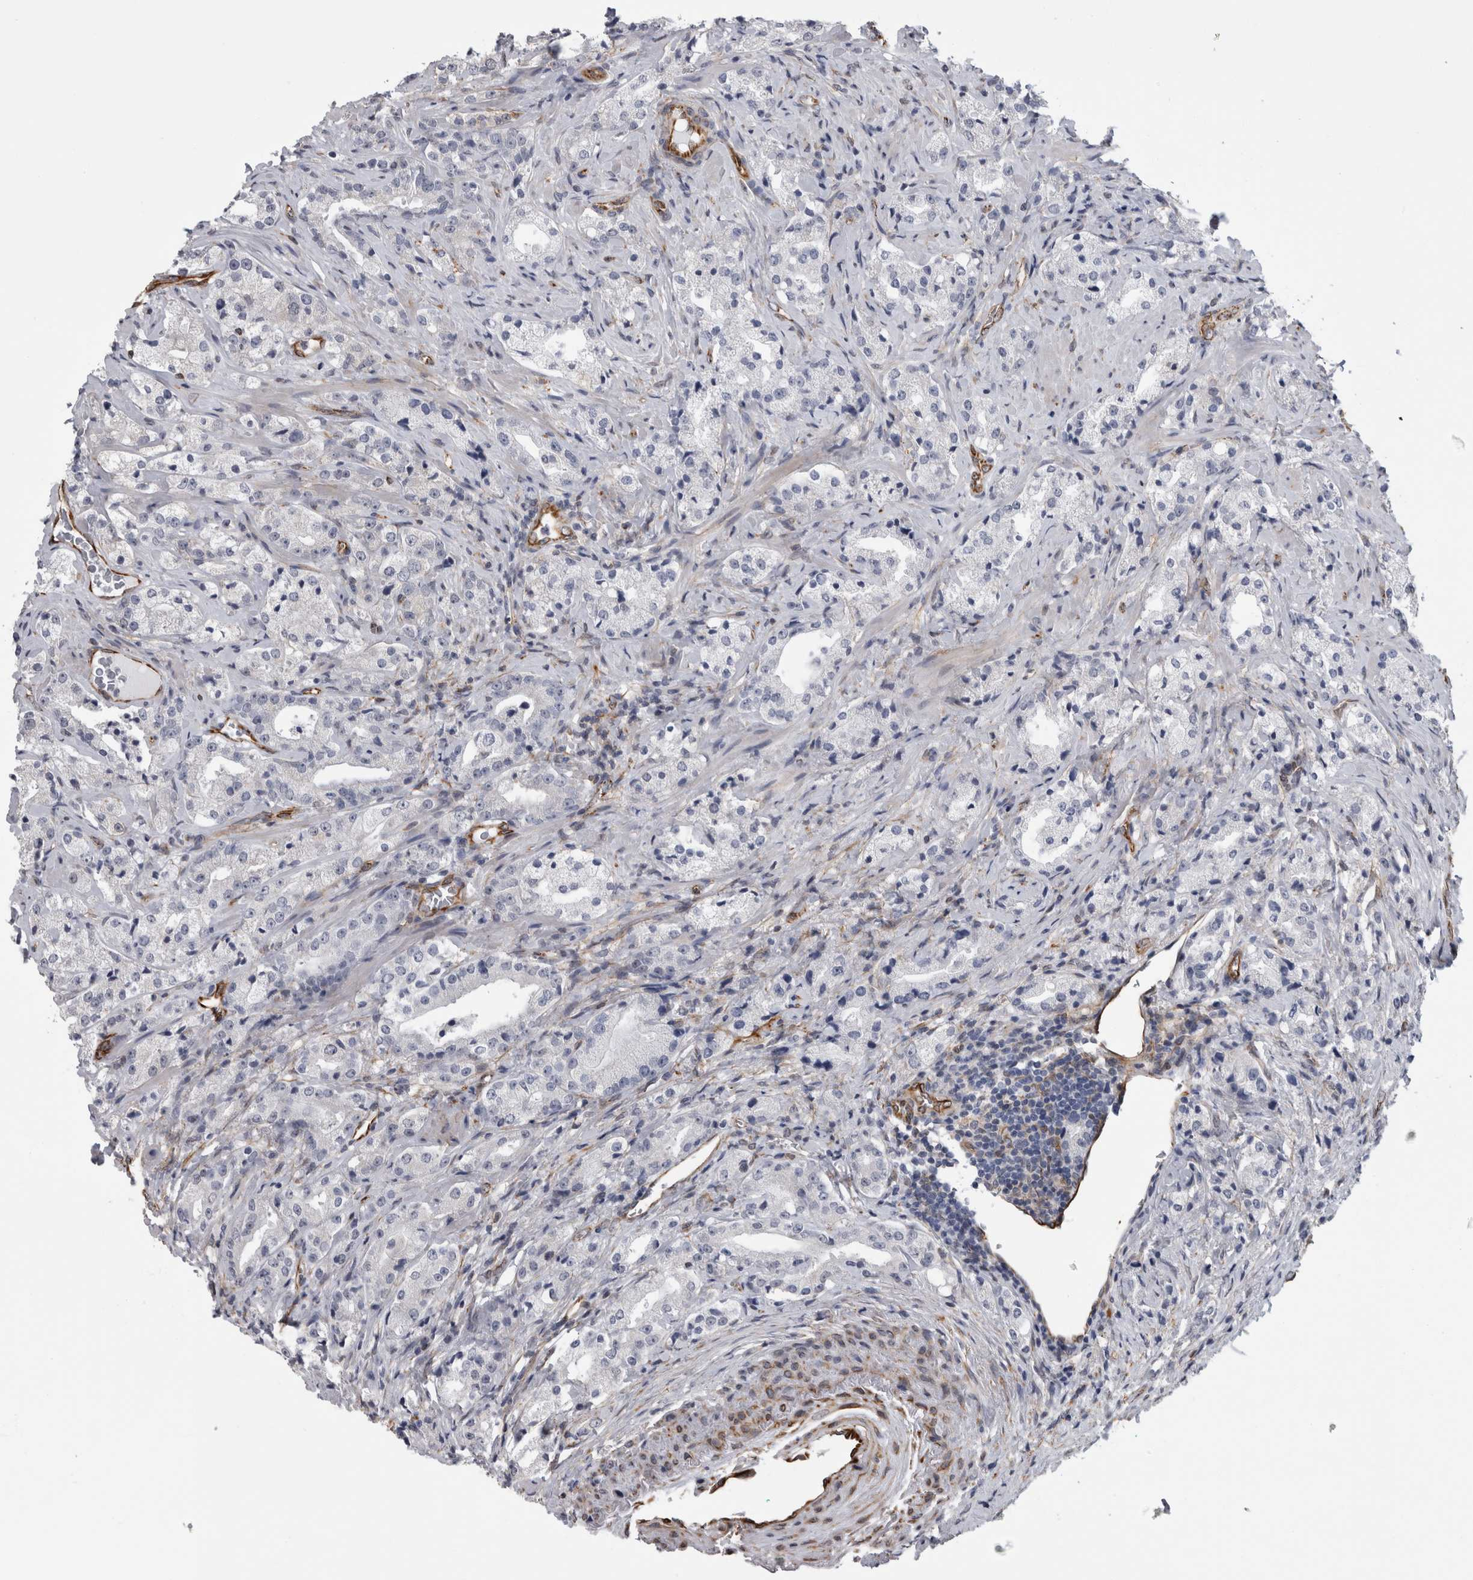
{"staining": {"intensity": "negative", "quantity": "none", "location": "none"}, "tissue": "prostate cancer", "cell_type": "Tumor cells", "image_type": "cancer", "snomed": [{"axis": "morphology", "description": "Adenocarcinoma, High grade"}, {"axis": "topography", "description": "Prostate"}], "caption": "There is no significant expression in tumor cells of prostate cancer (adenocarcinoma (high-grade)). The staining was performed using DAB to visualize the protein expression in brown, while the nuclei were stained in blue with hematoxylin (Magnification: 20x).", "gene": "ACOT7", "patient": {"sex": "male", "age": 63}}